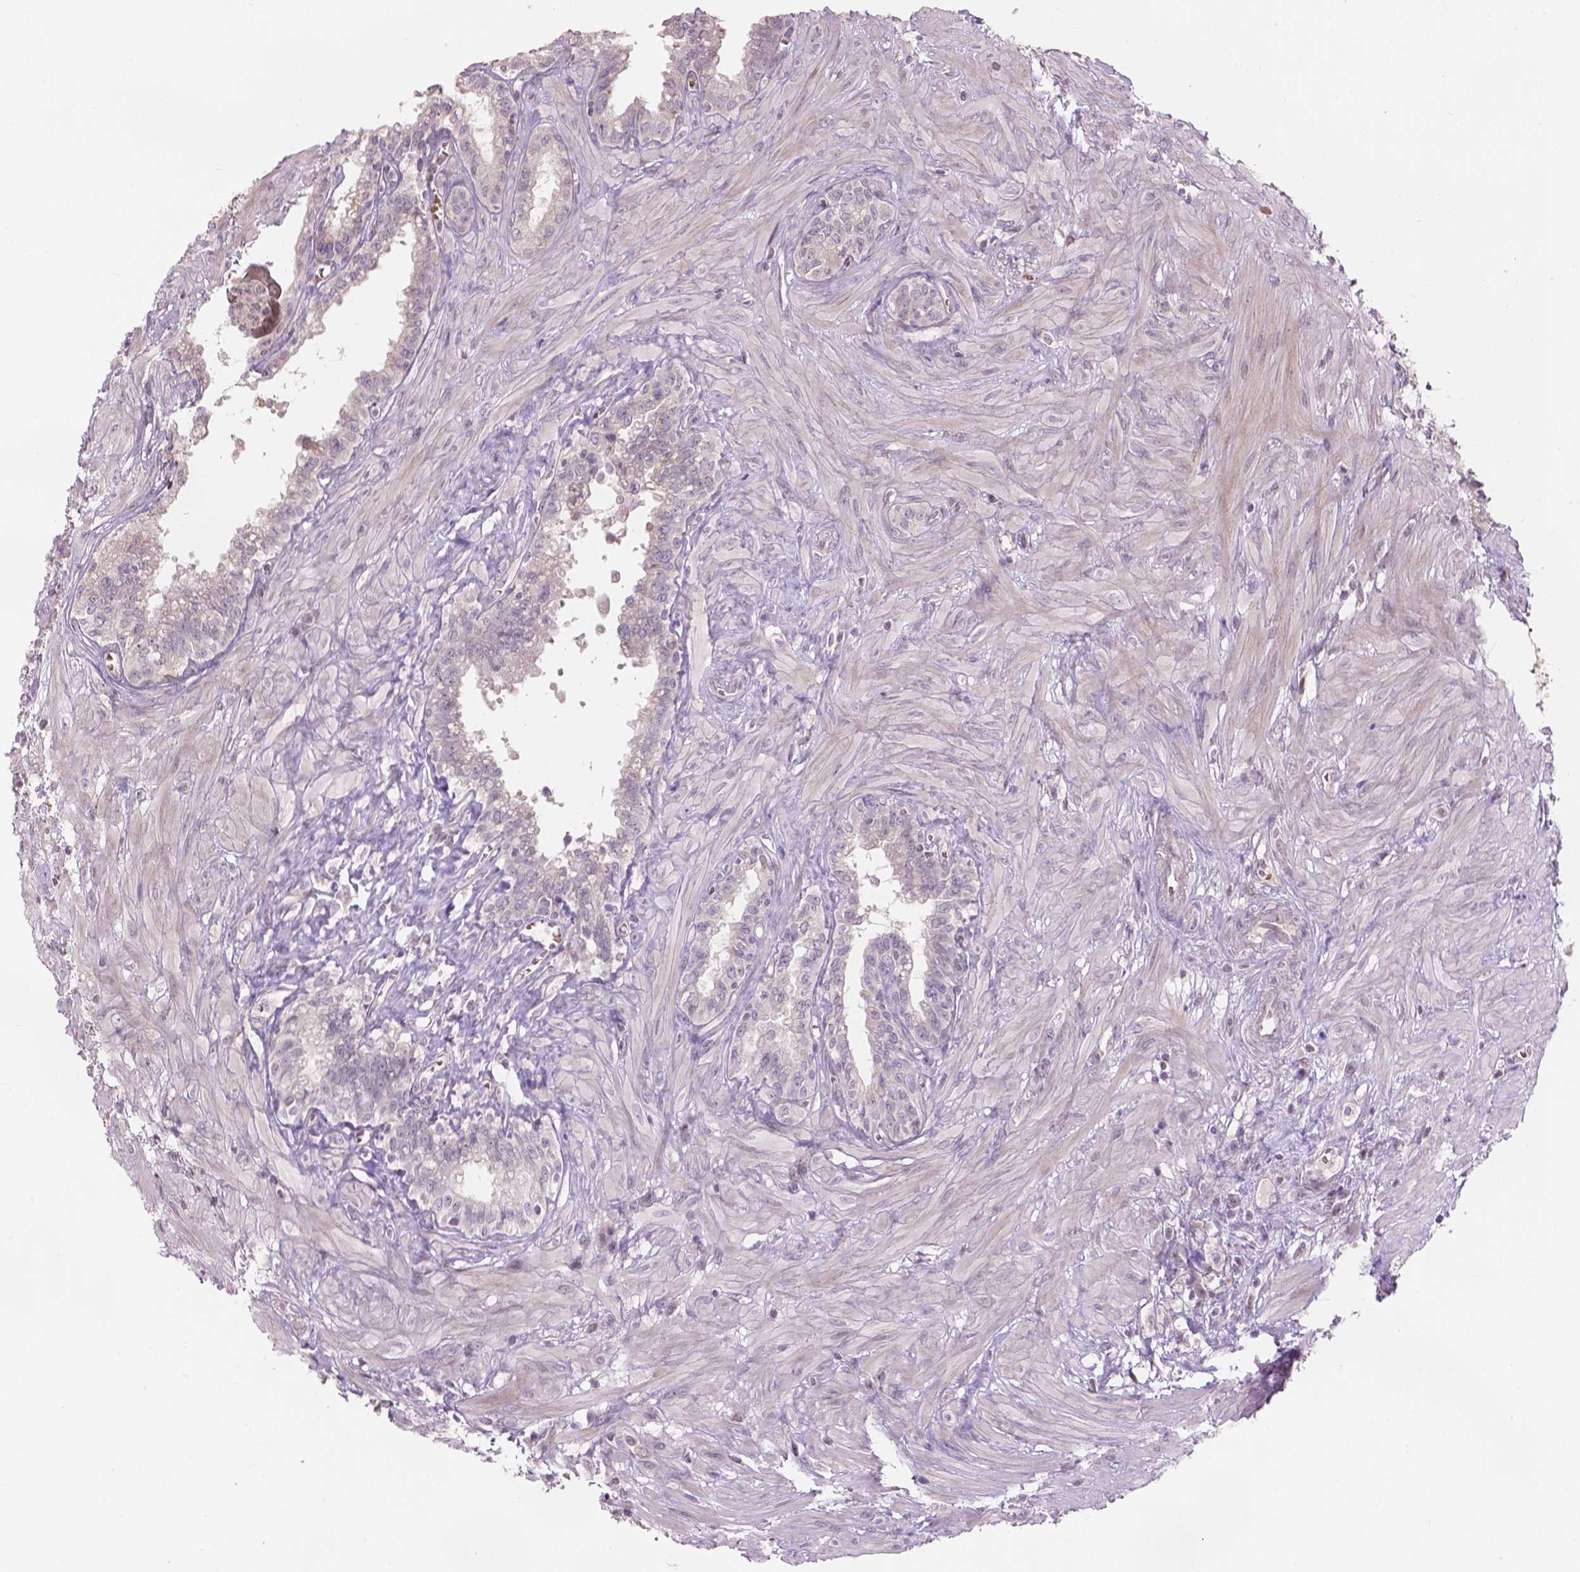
{"staining": {"intensity": "negative", "quantity": "none", "location": "none"}, "tissue": "seminal vesicle", "cell_type": "Glandular cells", "image_type": "normal", "snomed": [{"axis": "morphology", "description": "Normal tissue, NOS"}, {"axis": "morphology", "description": "Urothelial carcinoma, NOS"}, {"axis": "topography", "description": "Urinary bladder"}, {"axis": "topography", "description": "Seminal veicle"}], "caption": "Benign seminal vesicle was stained to show a protein in brown. There is no significant expression in glandular cells.", "gene": "IFFO1", "patient": {"sex": "male", "age": 76}}